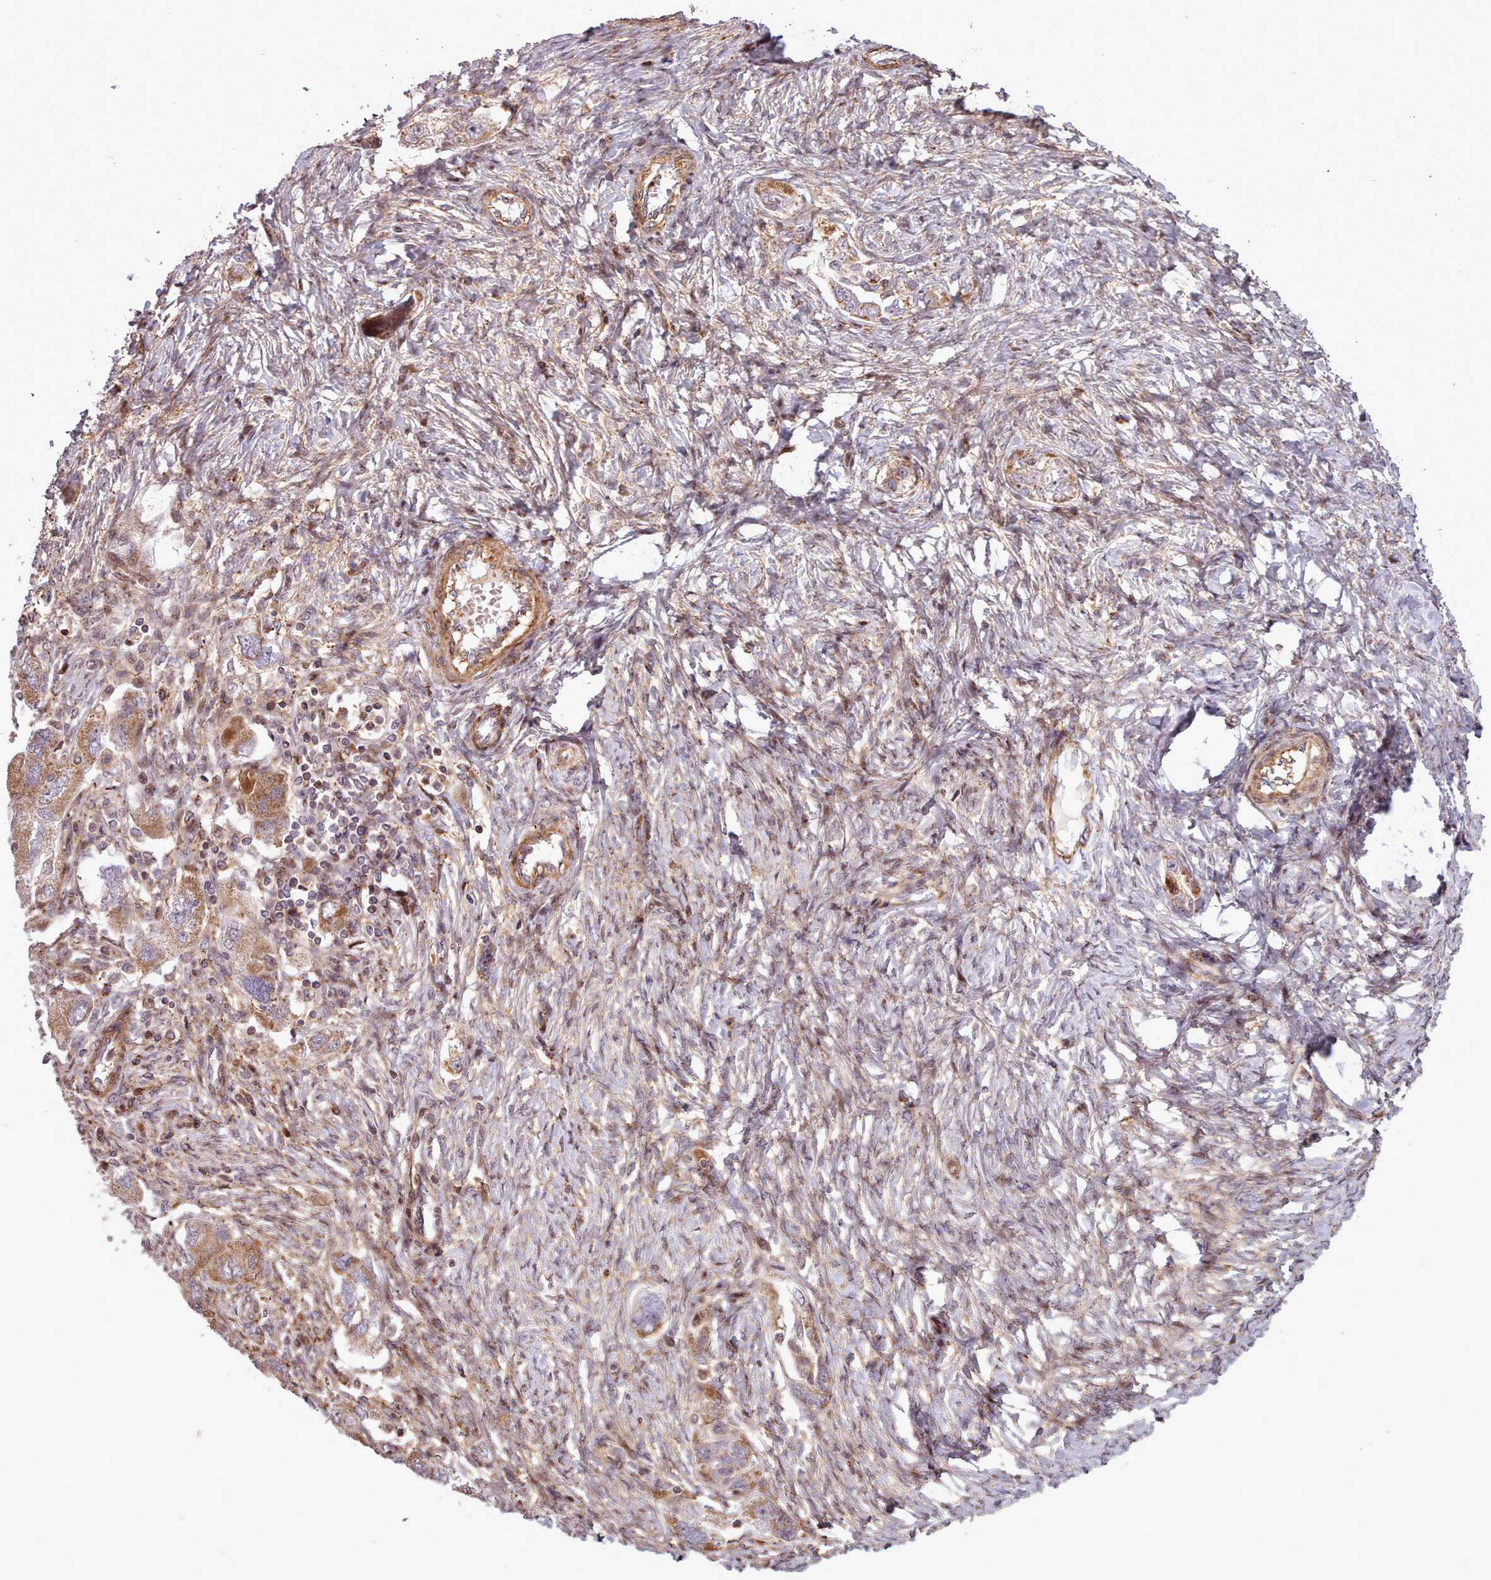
{"staining": {"intensity": "moderate", "quantity": ">75%", "location": "cytoplasmic/membranous"}, "tissue": "ovarian cancer", "cell_type": "Tumor cells", "image_type": "cancer", "snomed": [{"axis": "morphology", "description": "Carcinoma, NOS"}, {"axis": "morphology", "description": "Cystadenocarcinoma, serous, NOS"}, {"axis": "topography", "description": "Ovary"}], "caption": "IHC histopathology image of neoplastic tissue: serous cystadenocarcinoma (ovarian) stained using immunohistochemistry (IHC) demonstrates medium levels of moderate protein expression localized specifically in the cytoplasmic/membranous of tumor cells, appearing as a cytoplasmic/membranous brown color.", "gene": "NLRP7", "patient": {"sex": "female", "age": 69}}